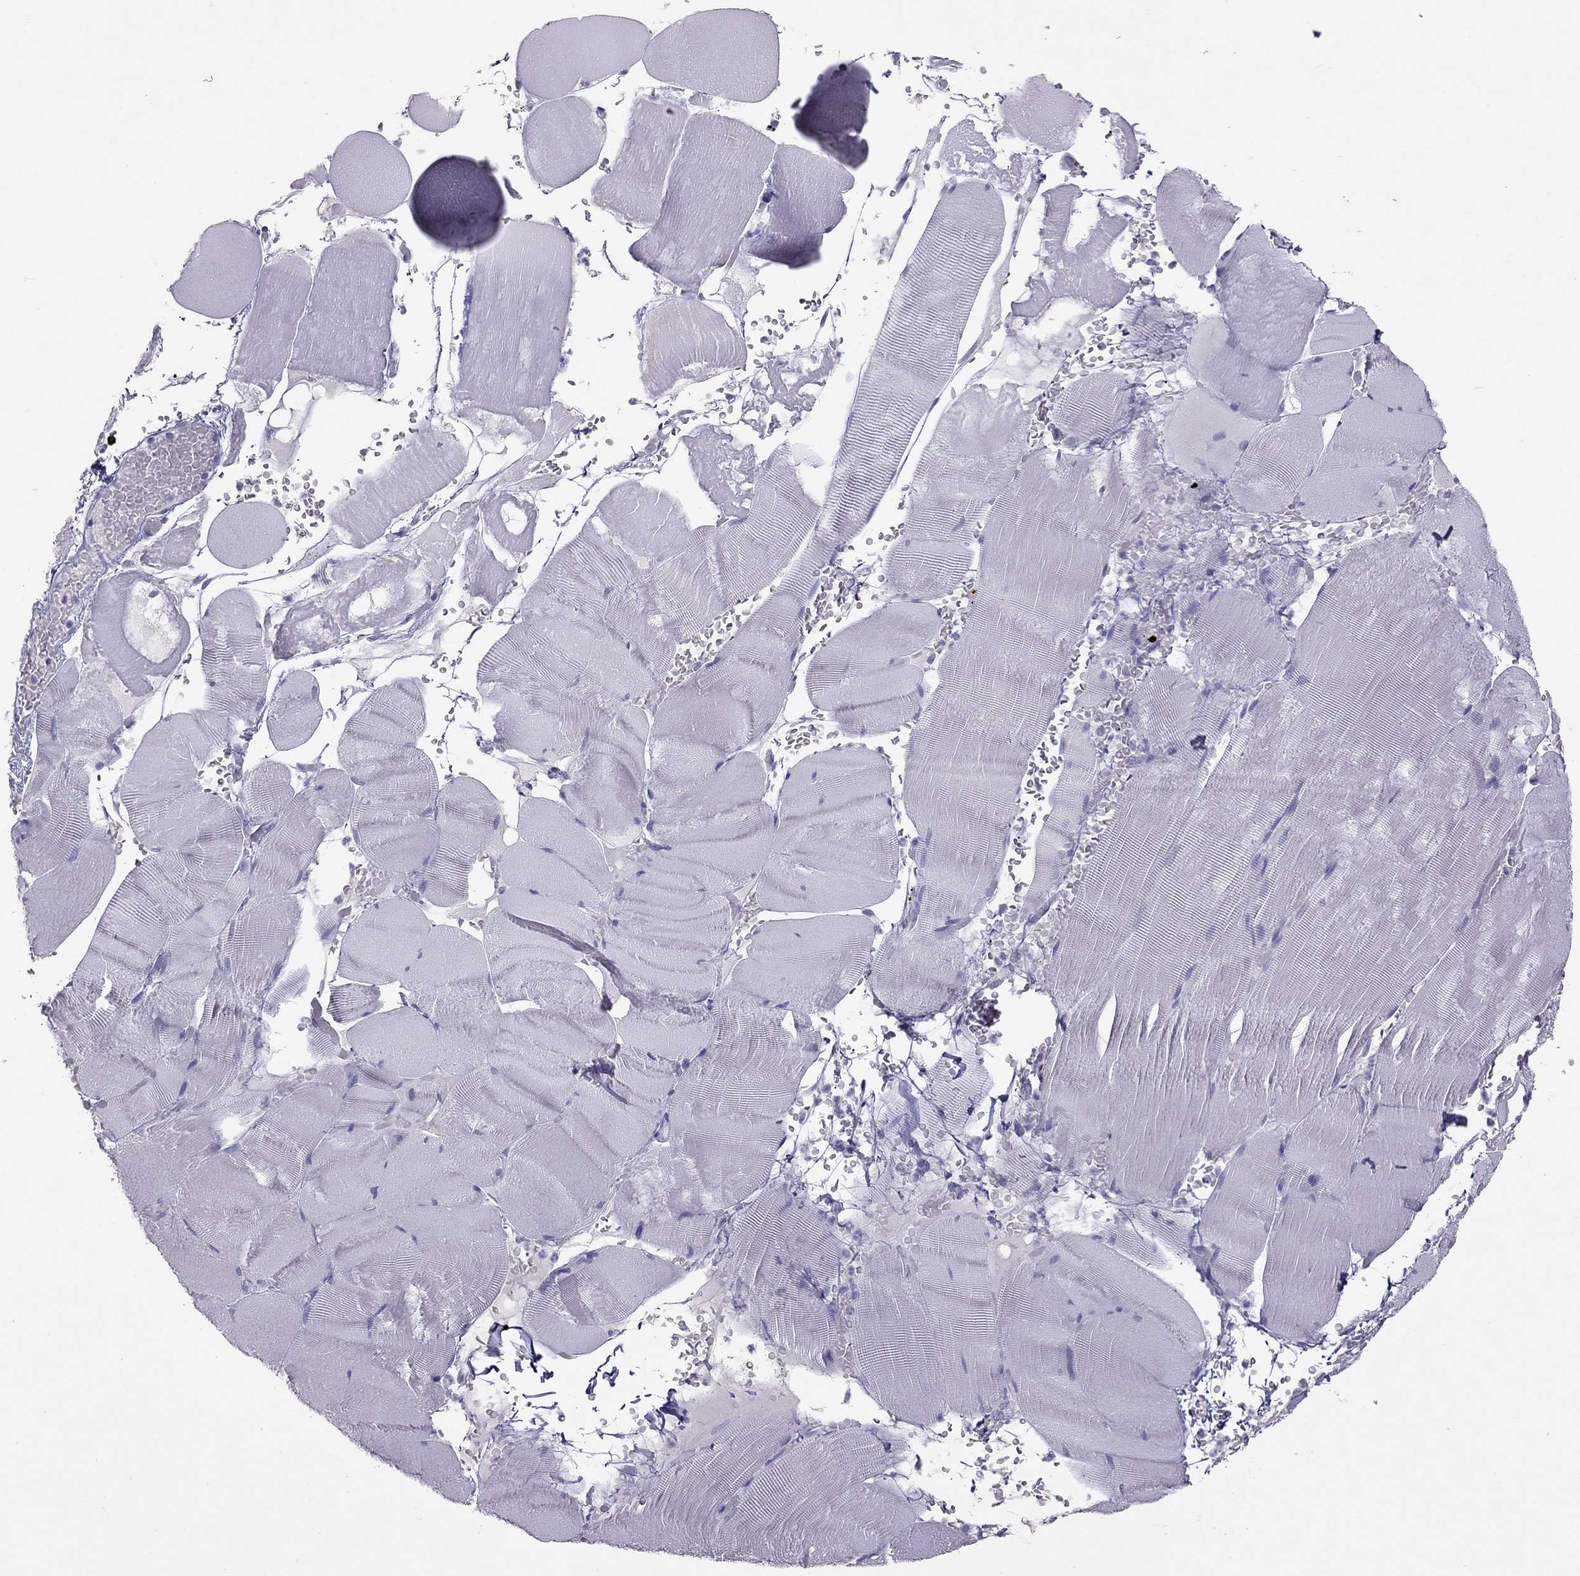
{"staining": {"intensity": "negative", "quantity": "none", "location": "none"}, "tissue": "skeletal muscle", "cell_type": "Myocytes", "image_type": "normal", "snomed": [{"axis": "morphology", "description": "Normal tissue, NOS"}, {"axis": "topography", "description": "Skeletal muscle"}], "caption": "IHC photomicrograph of unremarkable skeletal muscle: skeletal muscle stained with DAB (3,3'-diaminobenzidine) displays no significant protein expression in myocytes. Nuclei are stained in blue.", "gene": "PSMB11", "patient": {"sex": "male", "age": 56}}